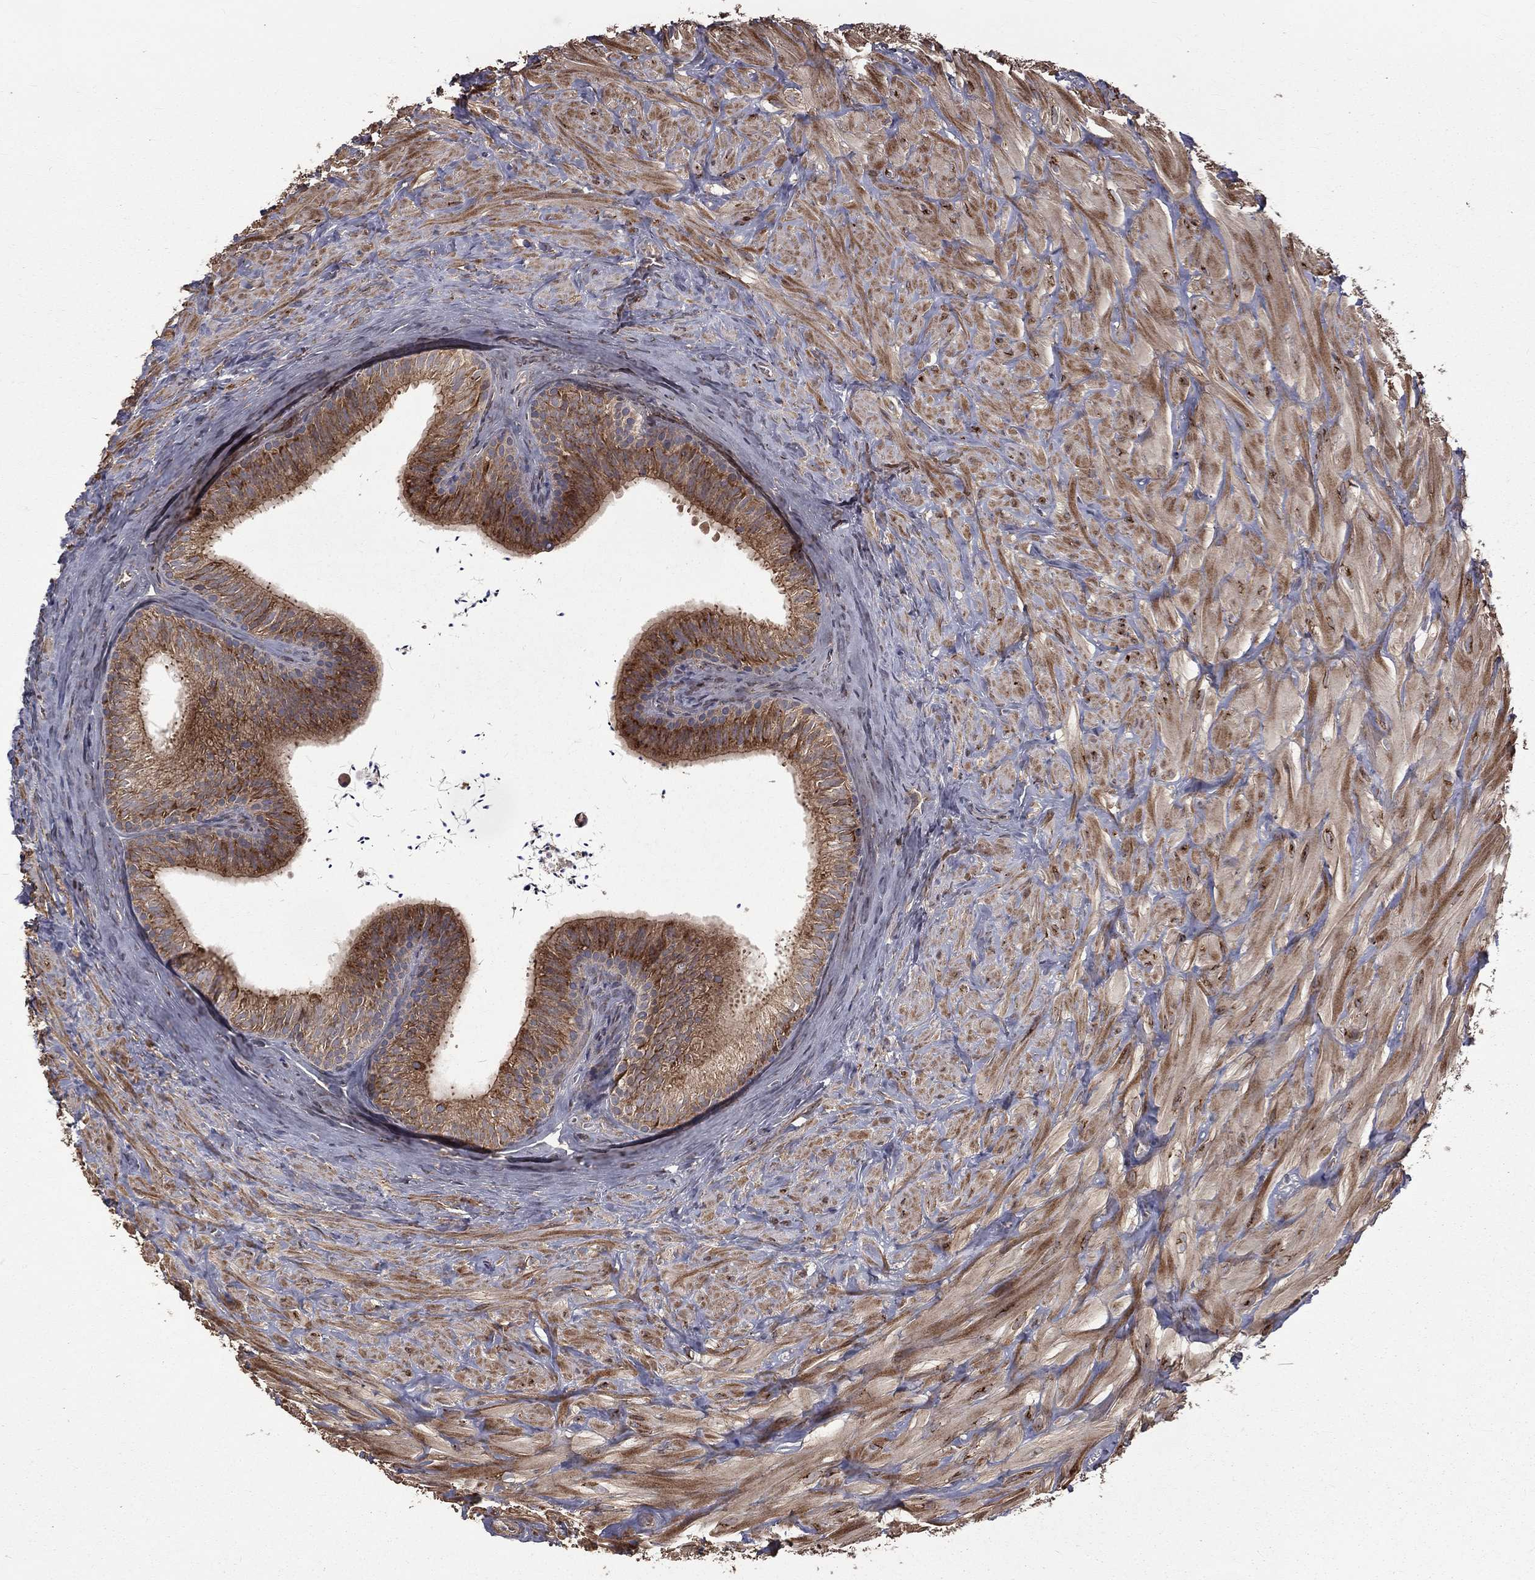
{"staining": {"intensity": "moderate", "quantity": ">75%", "location": "cytoplasmic/membranous"}, "tissue": "epididymis", "cell_type": "Glandular cells", "image_type": "normal", "snomed": [{"axis": "morphology", "description": "Normal tissue, NOS"}, {"axis": "topography", "description": "Epididymis"}], "caption": "Glandular cells demonstrate medium levels of moderate cytoplasmic/membranous staining in about >75% of cells in unremarkable epididymis.", "gene": "OLFML1", "patient": {"sex": "male", "age": 32}}